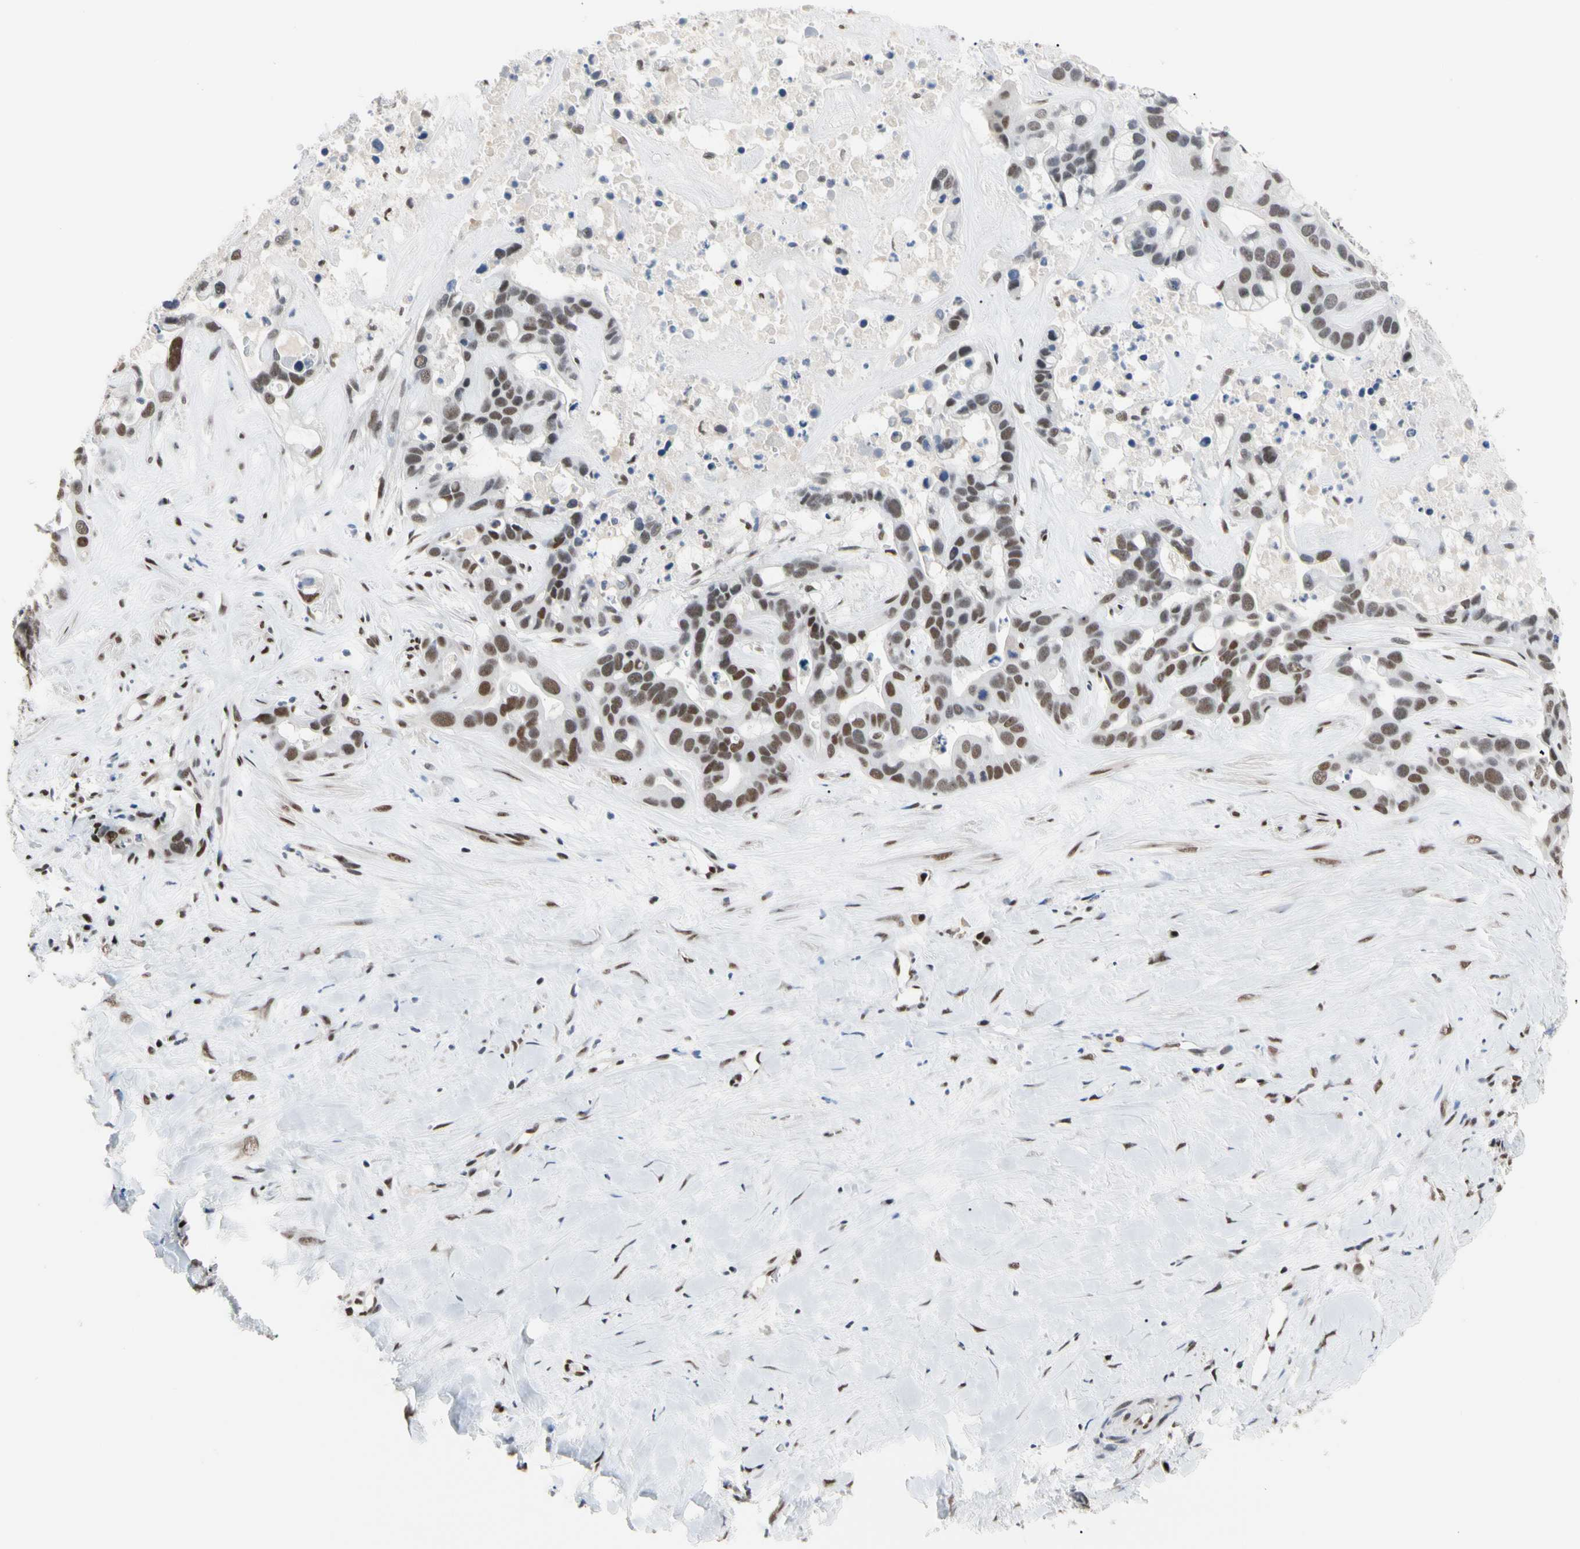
{"staining": {"intensity": "moderate", "quantity": ">75%", "location": "nuclear"}, "tissue": "liver cancer", "cell_type": "Tumor cells", "image_type": "cancer", "snomed": [{"axis": "morphology", "description": "Cholangiocarcinoma"}, {"axis": "topography", "description": "Liver"}], "caption": "This histopathology image reveals IHC staining of human liver cancer, with medium moderate nuclear expression in about >75% of tumor cells.", "gene": "FAM98B", "patient": {"sex": "female", "age": 65}}